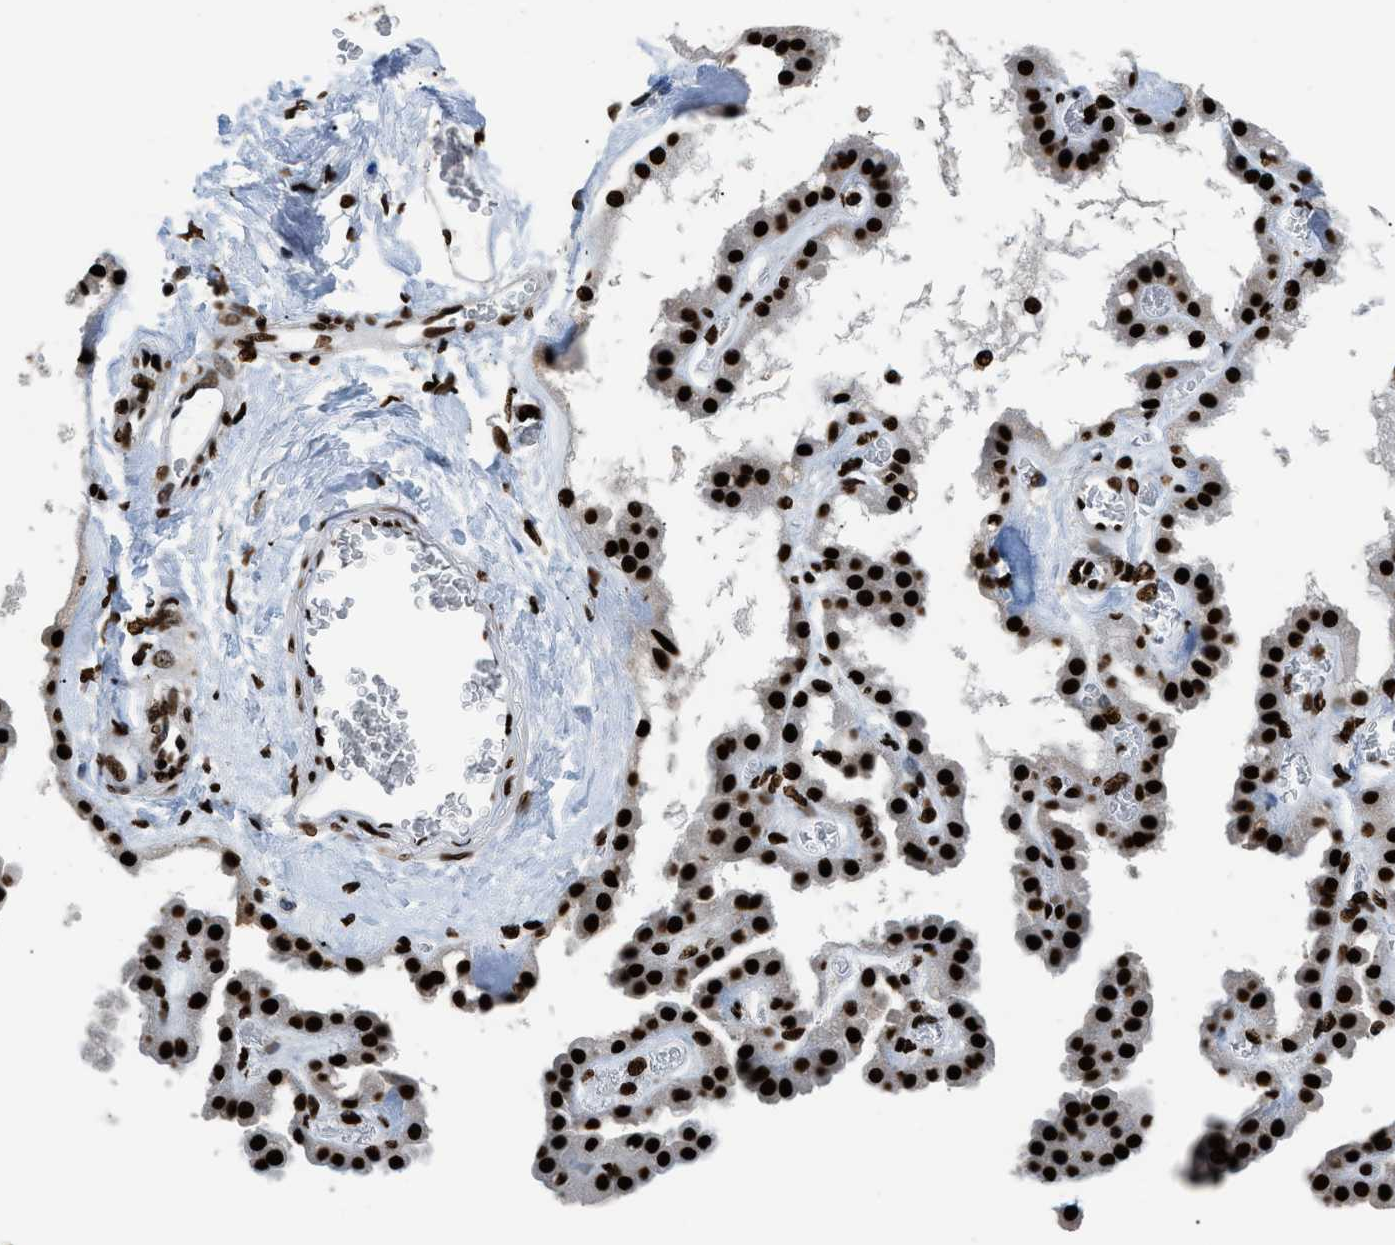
{"staining": {"intensity": "strong", "quantity": ">75%", "location": "nuclear"}, "tissue": "hippocampus", "cell_type": "Glial cells", "image_type": "normal", "snomed": [{"axis": "morphology", "description": "Normal tissue, NOS"}, {"axis": "topography", "description": "Hippocampus"}], "caption": "This is an image of immunohistochemistry (IHC) staining of benign hippocampus, which shows strong expression in the nuclear of glial cells.", "gene": "HNRNPM", "patient": {"sex": "female", "age": 19}}